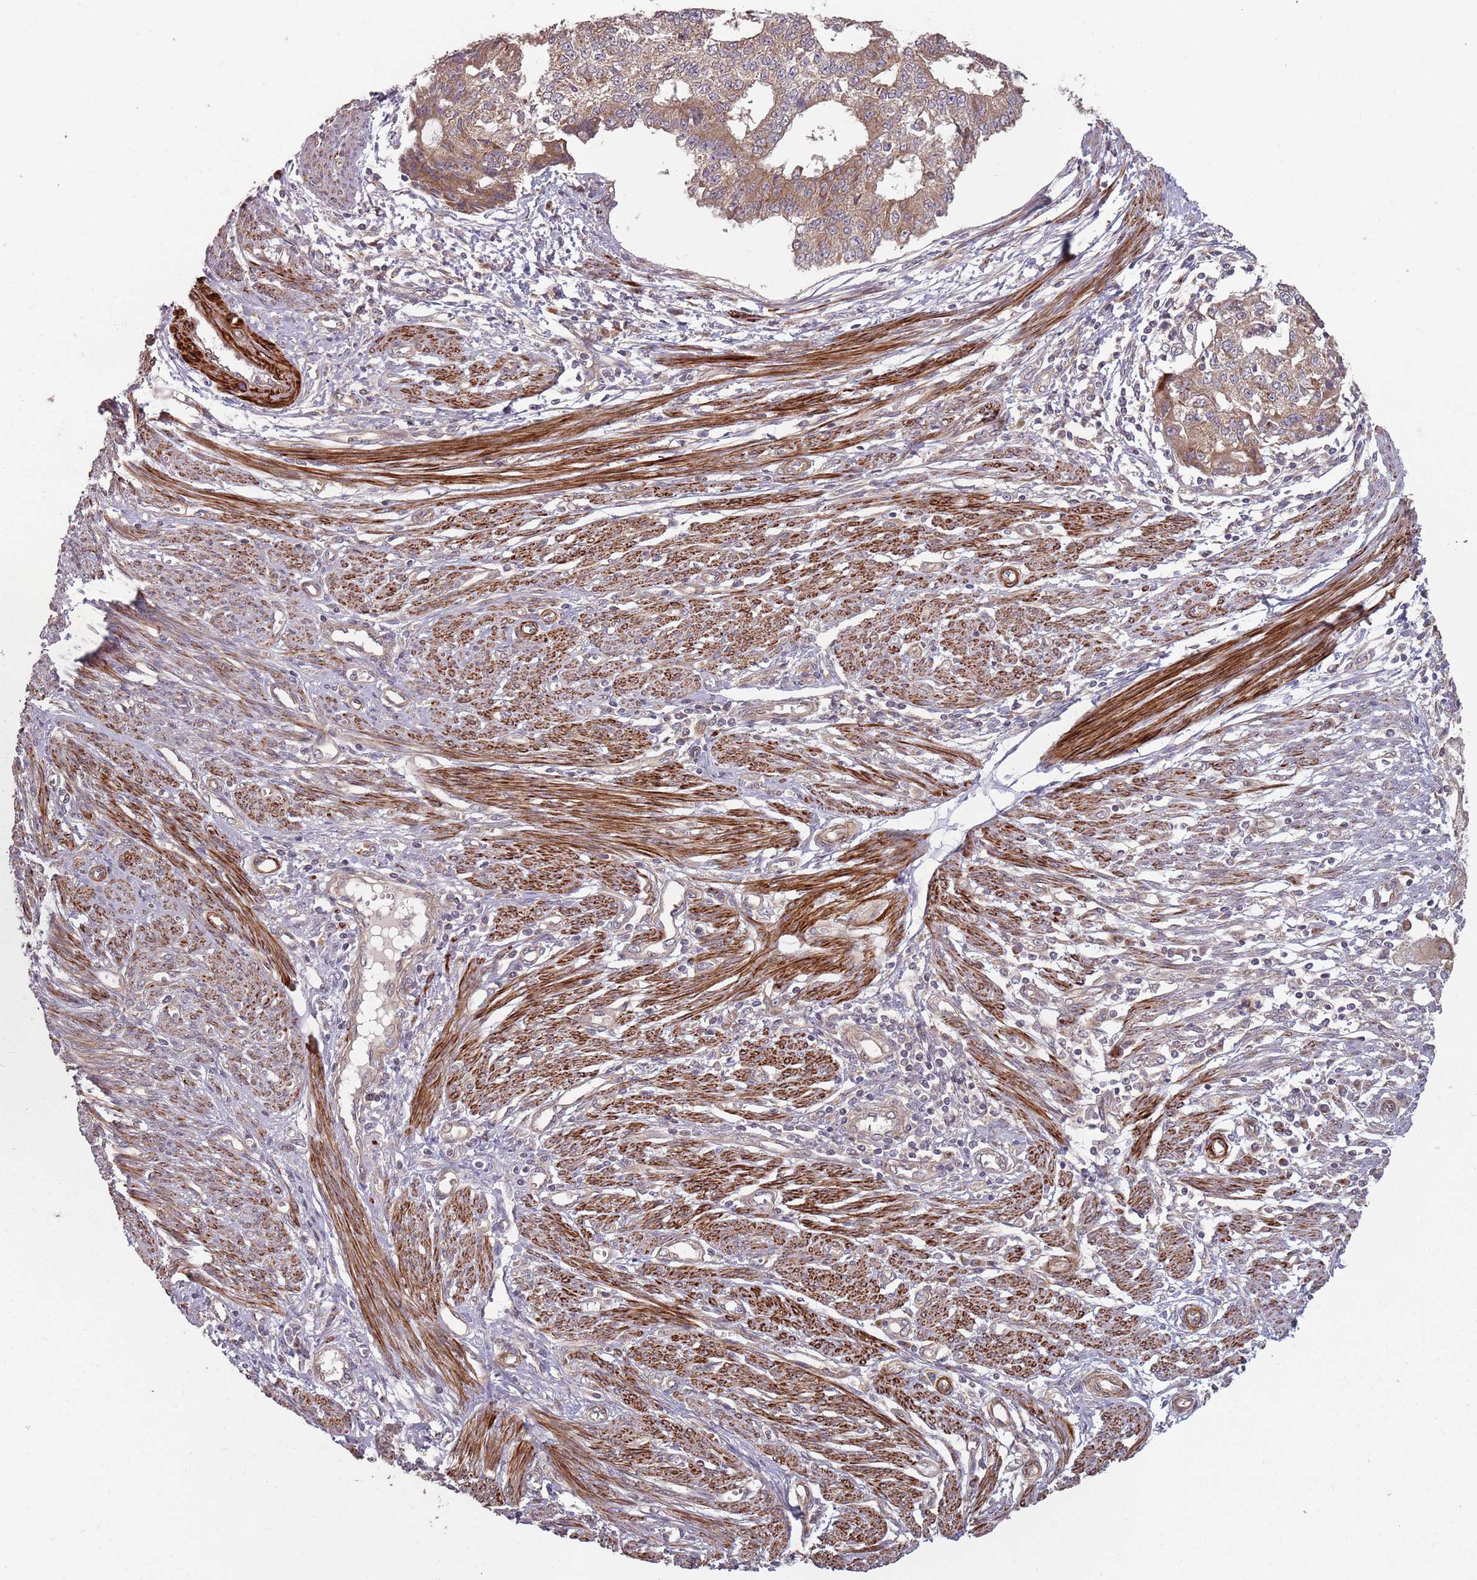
{"staining": {"intensity": "weak", "quantity": ">75%", "location": "cytoplasmic/membranous"}, "tissue": "endometrial cancer", "cell_type": "Tumor cells", "image_type": "cancer", "snomed": [{"axis": "morphology", "description": "Adenocarcinoma, NOS"}, {"axis": "topography", "description": "Endometrium"}], "caption": "Immunohistochemistry (IHC) staining of endometrial cancer (adenocarcinoma), which exhibits low levels of weak cytoplasmic/membranous positivity in approximately >75% of tumor cells indicating weak cytoplasmic/membranous protein expression. The staining was performed using DAB (brown) for protein detection and nuclei were counterstained in hematoxylin (blue).", "gene": "PLD6", "patient": {"sex": "female", "age": 56}}